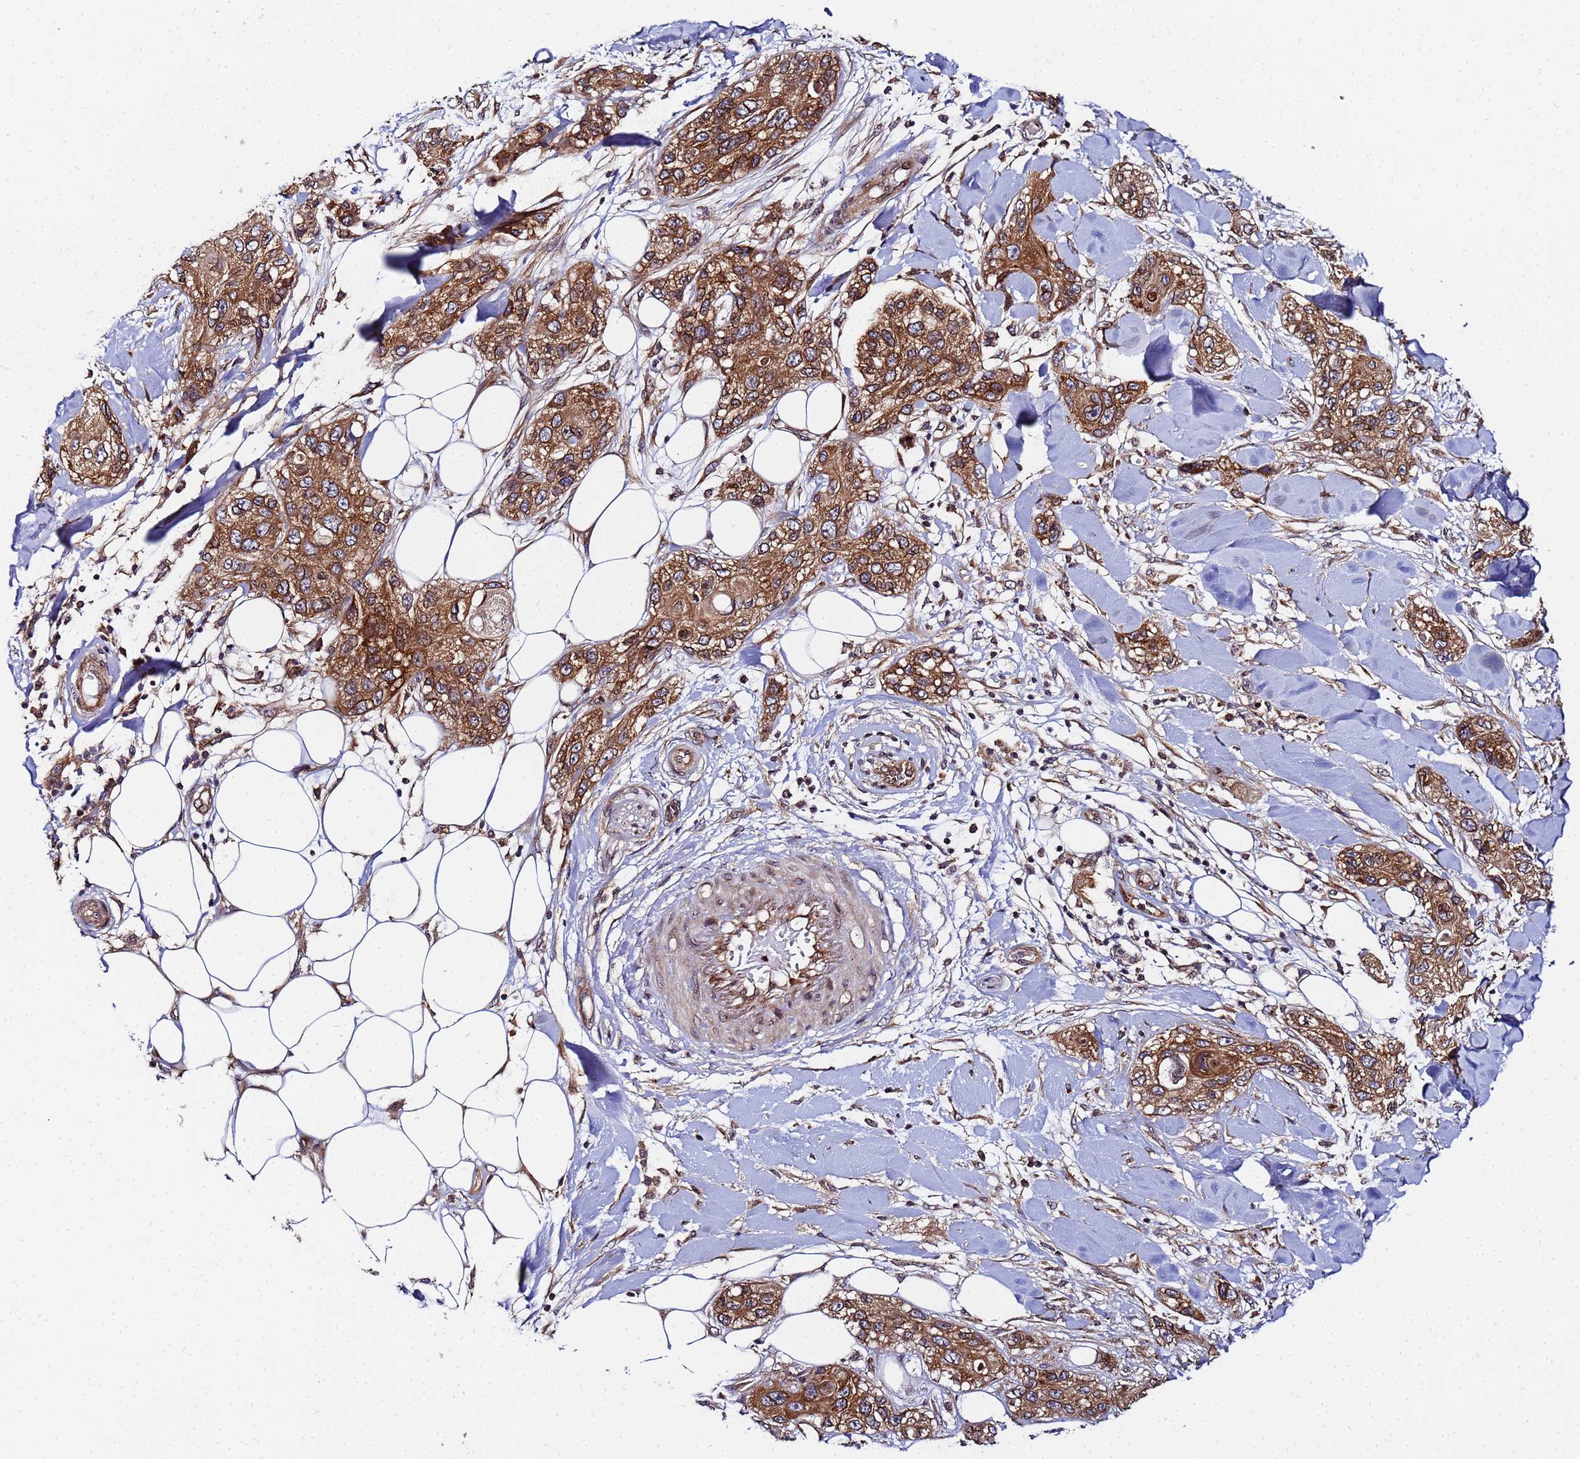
{"staining": {"intensity": "moderate", "quantity": ">75%", "location": "cytoplasmic/membranous"}, "tissue": "skin cancer", "cell_type": "Tumor cells", "image_type": "cancer", "snomed": [{"axis": "morphology", "description": "Normal tissue, NOS"}, {"axis": "morphology", "description": "Squamous cell carcinoma, NOS"}, {"axis": "topography", "description": "Skin"}], "caption": "Human skin cancer (squamous cell carcinoma) stained with a protein marker reveals moderate staining in tumor cells.", "gene": "UNC93B1", "patient": {"sex": "male", "age": 72}}